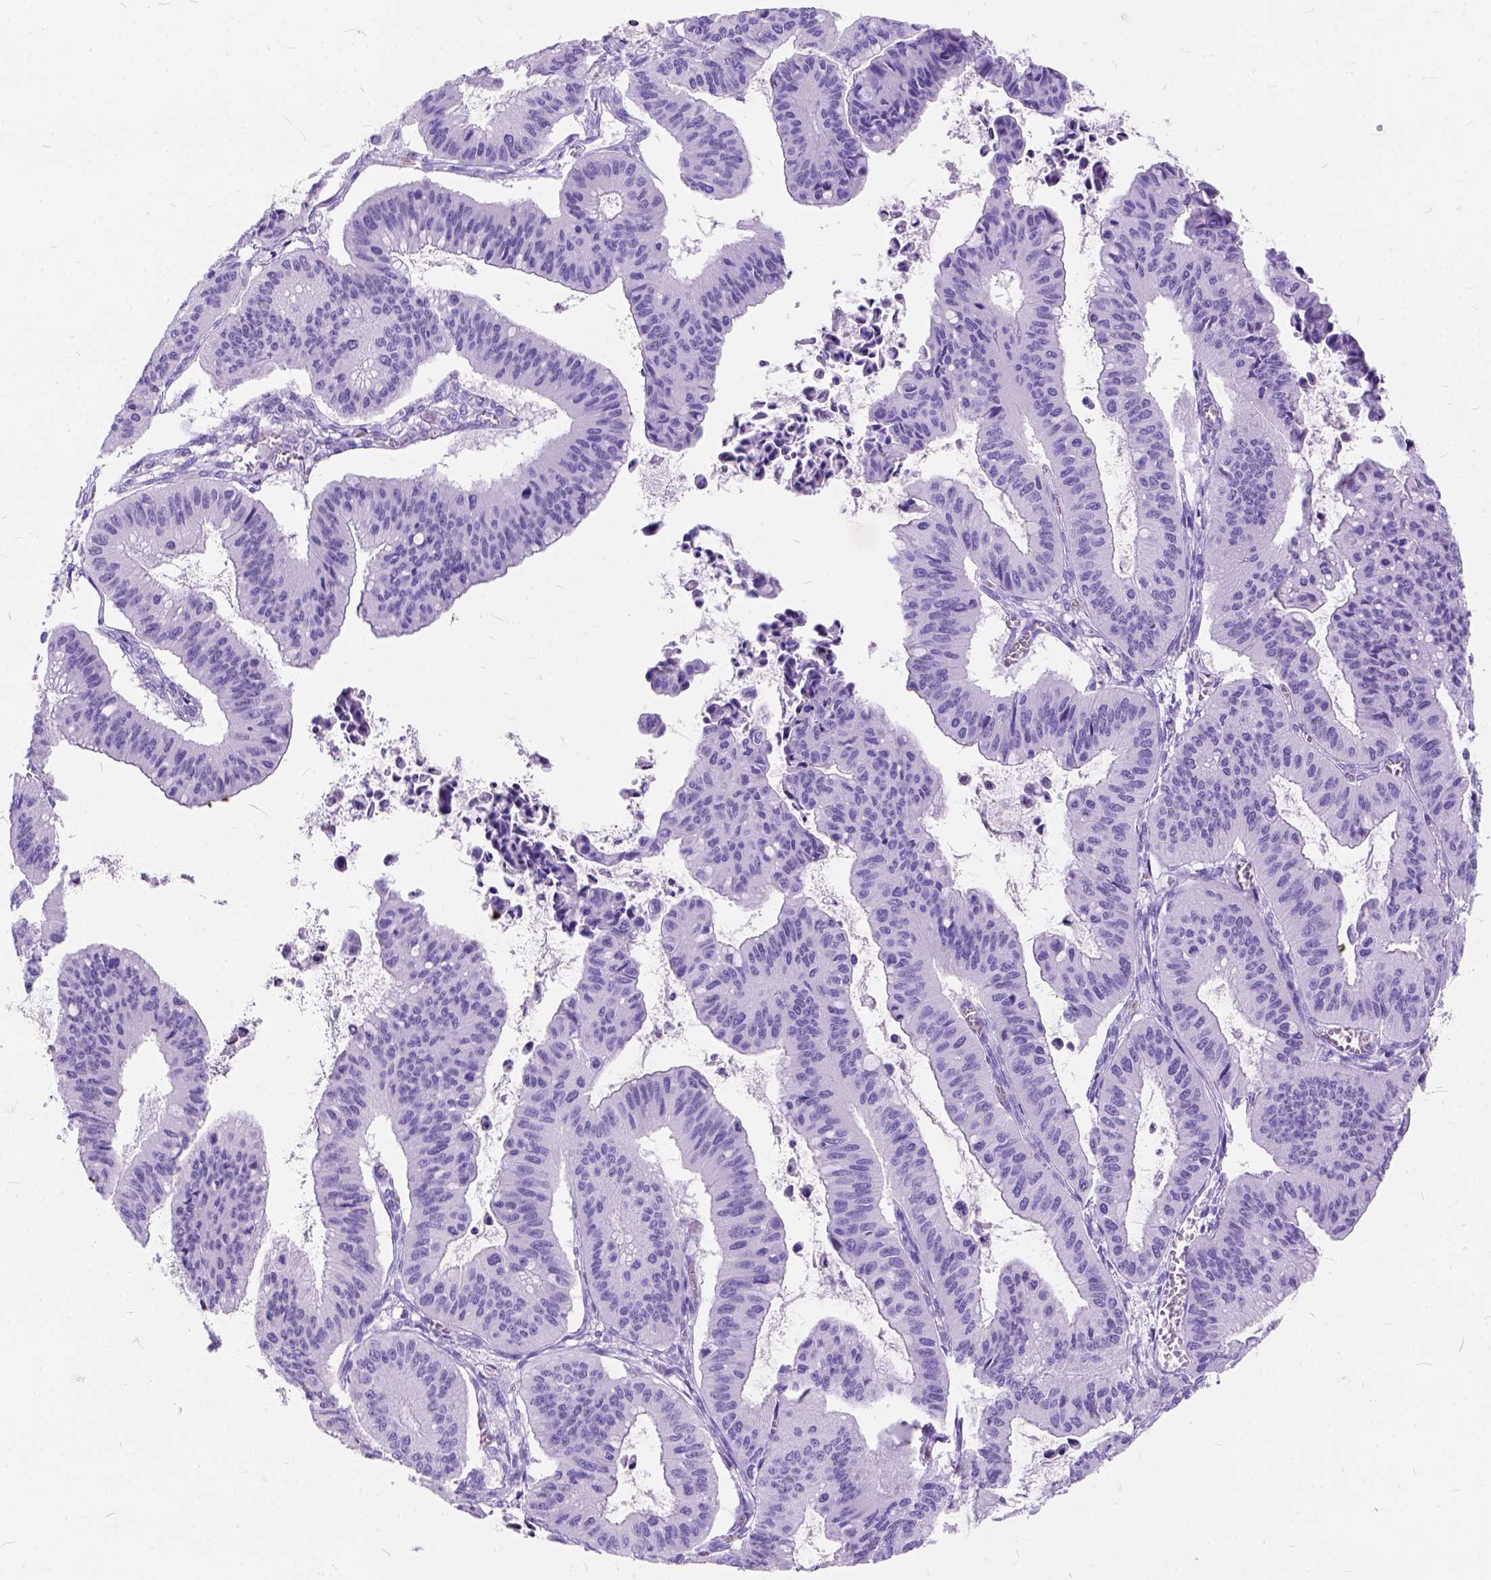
{"staining": {"intensity": "negative", "quantity": "none", "location": "none"}, "tissue": "ovarian cancer", "cell_type": "Tumor cells", "image_type": "cancer", "snomed": [{"axis": "morphology", "description": "Cystadenocarcinoma, mucinous, NOS"}, {"axis": "topography", "description": "Ovary"}], "caption": "DAB (3,3'-diaminobenzidine) immunohistochemical staining of human ovarian cancer (mucinous cystadenocarcinoma) demonstrates no significant expression in tumor cells.", "gene": "C1QTNF3", "patient": {"sex": "female", "age": 72}}